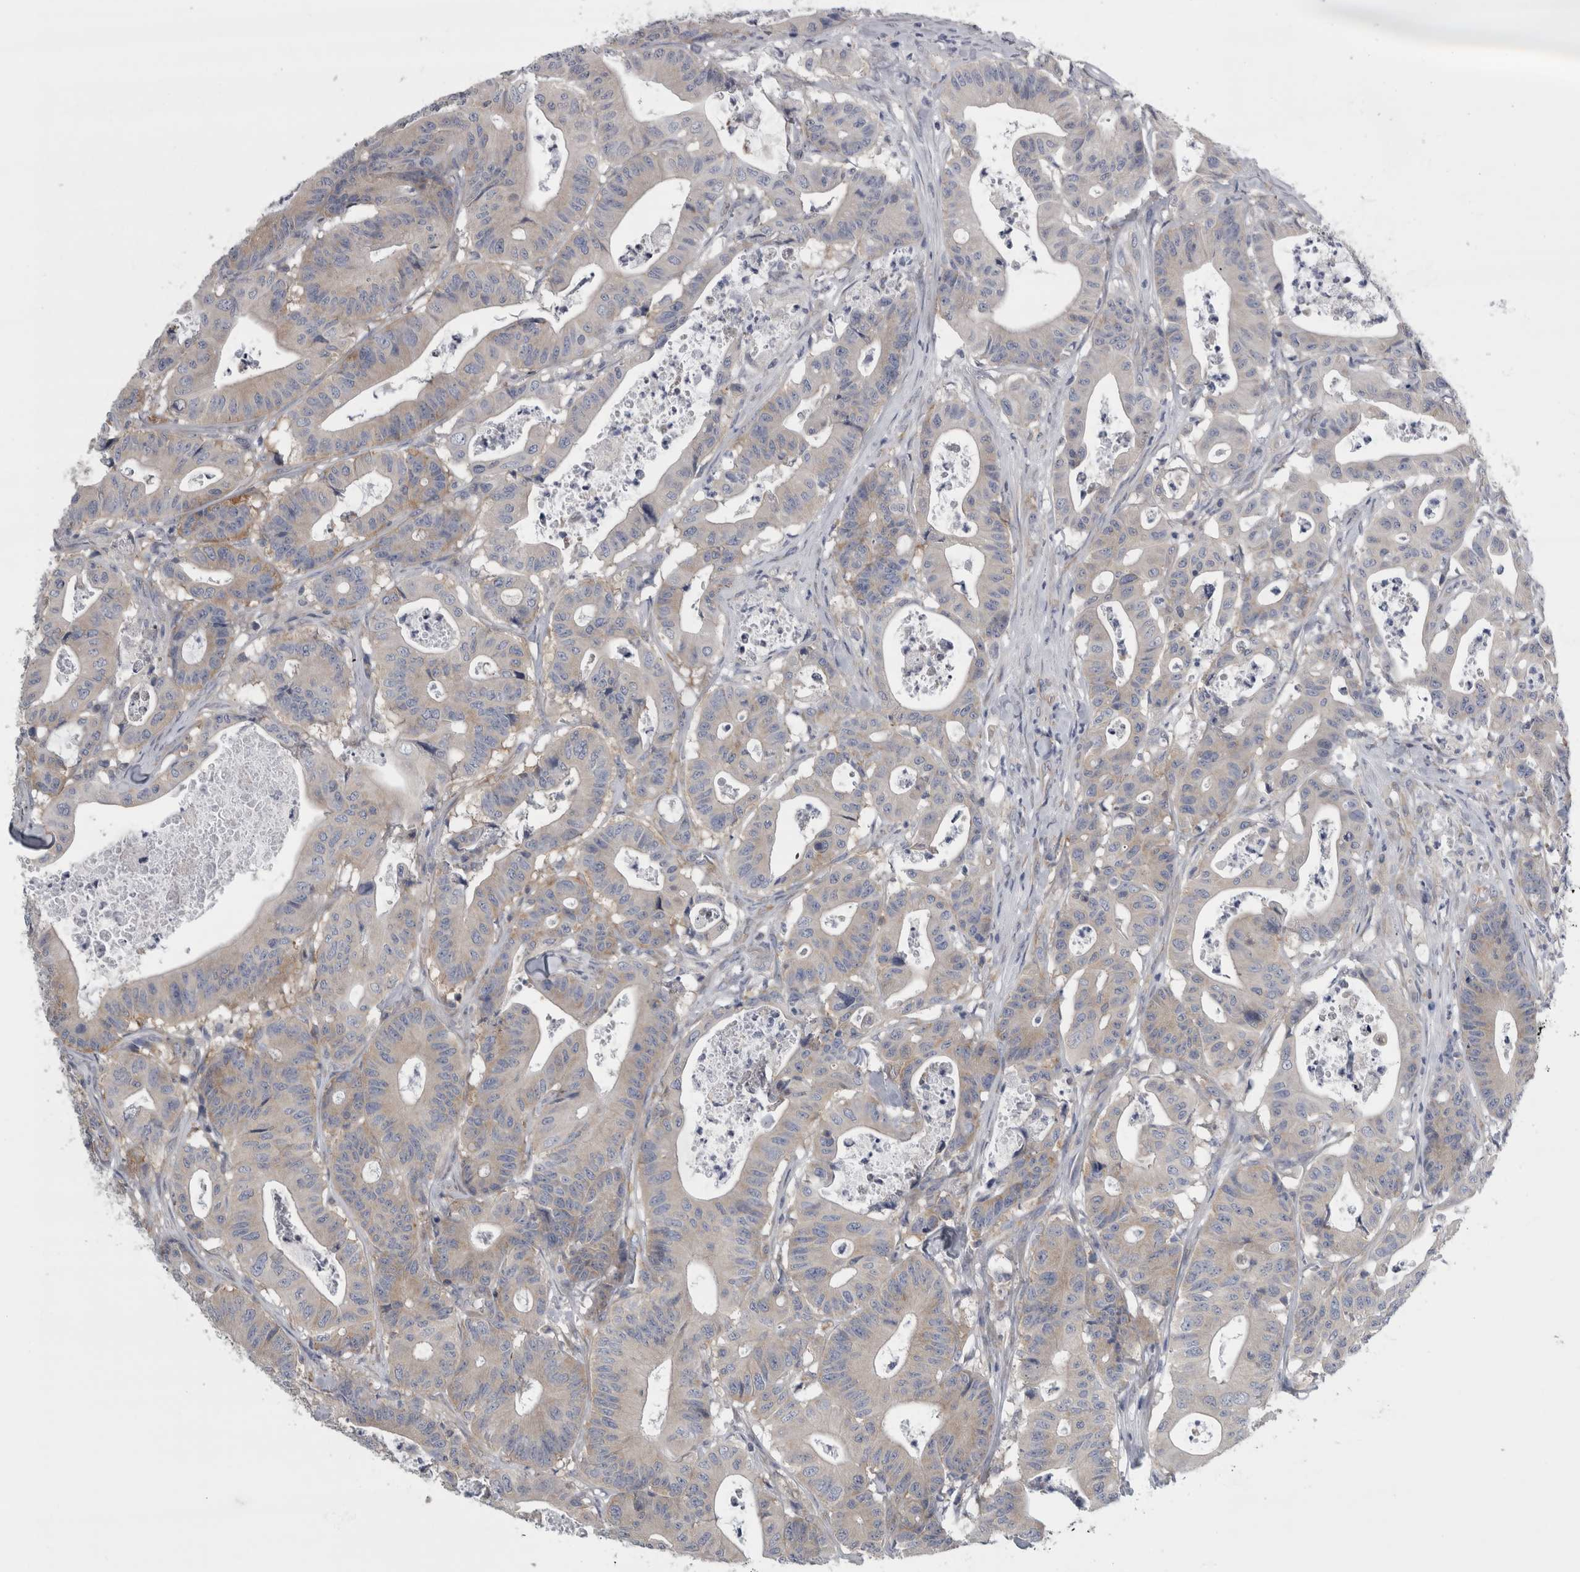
{"staining": {"intensity": "weak", "quantity": "<25%", "location": "cytoplasmic/membranous"}, "tissue": "colorectal cancer", "cell_type": "Tumor cells", "image_type": "cancer", "snomed": [{"axis": "morphology", "description": "Adenocarcinoma, NOS"}, {"axis": "topography", "description": "Colon"}], "caption": "Tumor cells show no significant positivity in colorectal adenocarcinoma. The staining was performed using DAB to visualize the protein expression in brown, while the nuclei were stained in blue with hematoxylin (Magnification: 20x).", "gene": "PRRC2C", "patient": {"sex": "female", "age": 84}}